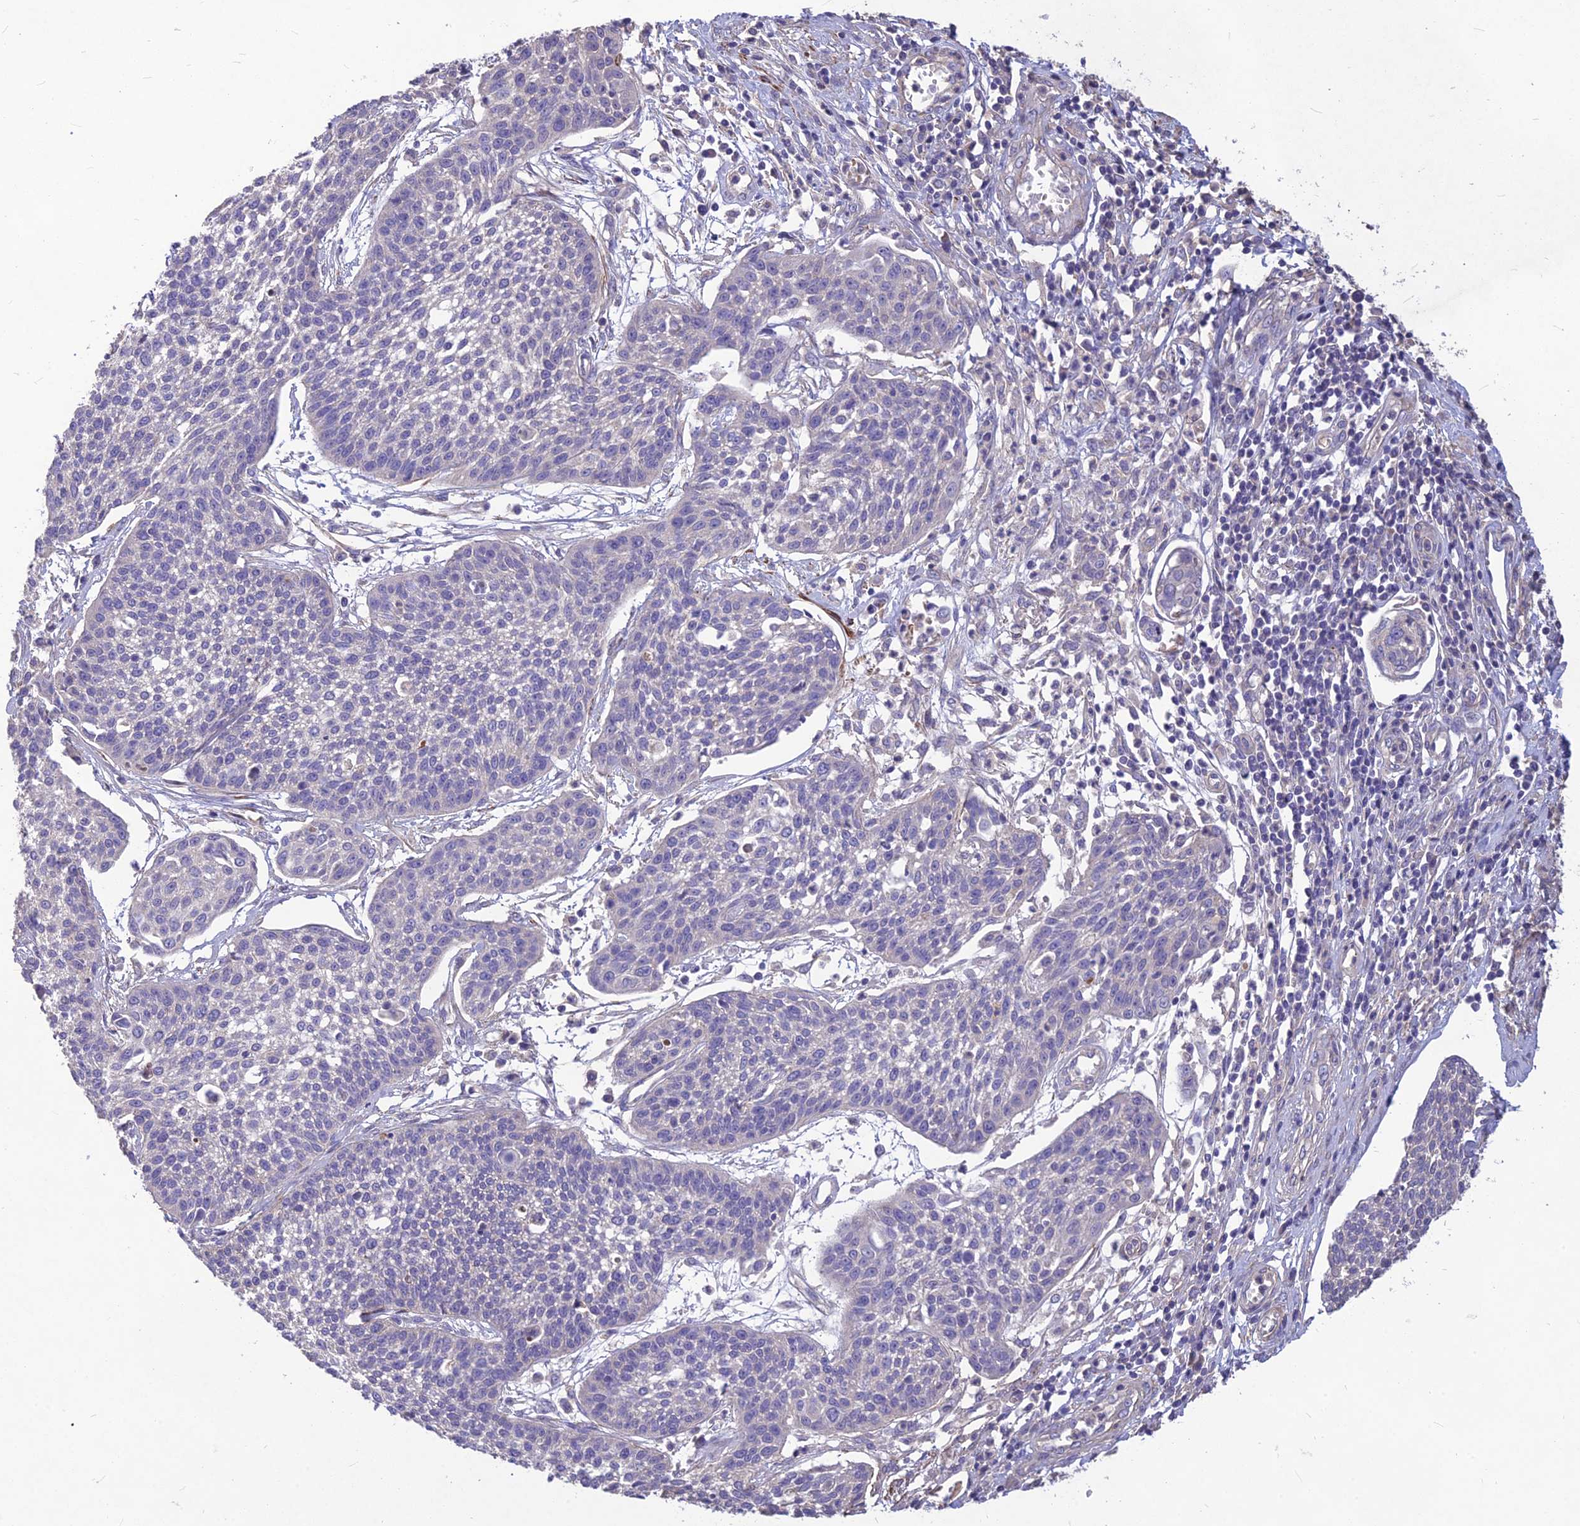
{"staining": {"intensity": "negative", "quantity": "none", "location": "none"}, "tissue": "cervical cancer", "cell_type": "Tumor cells", "image_type": "cancer", "snomed": [{"axis": "morphology", "description": "Squamous cell carcinoma, NOS"}, {"axis": "topography", "description": "Cervix"}], "caption": "An image of human cervical cancer (squamous cell carcinoma) is negative for staining in tumor cells.", "gene": "CLUH", "patient": {"sex": "female", "age": 34}}